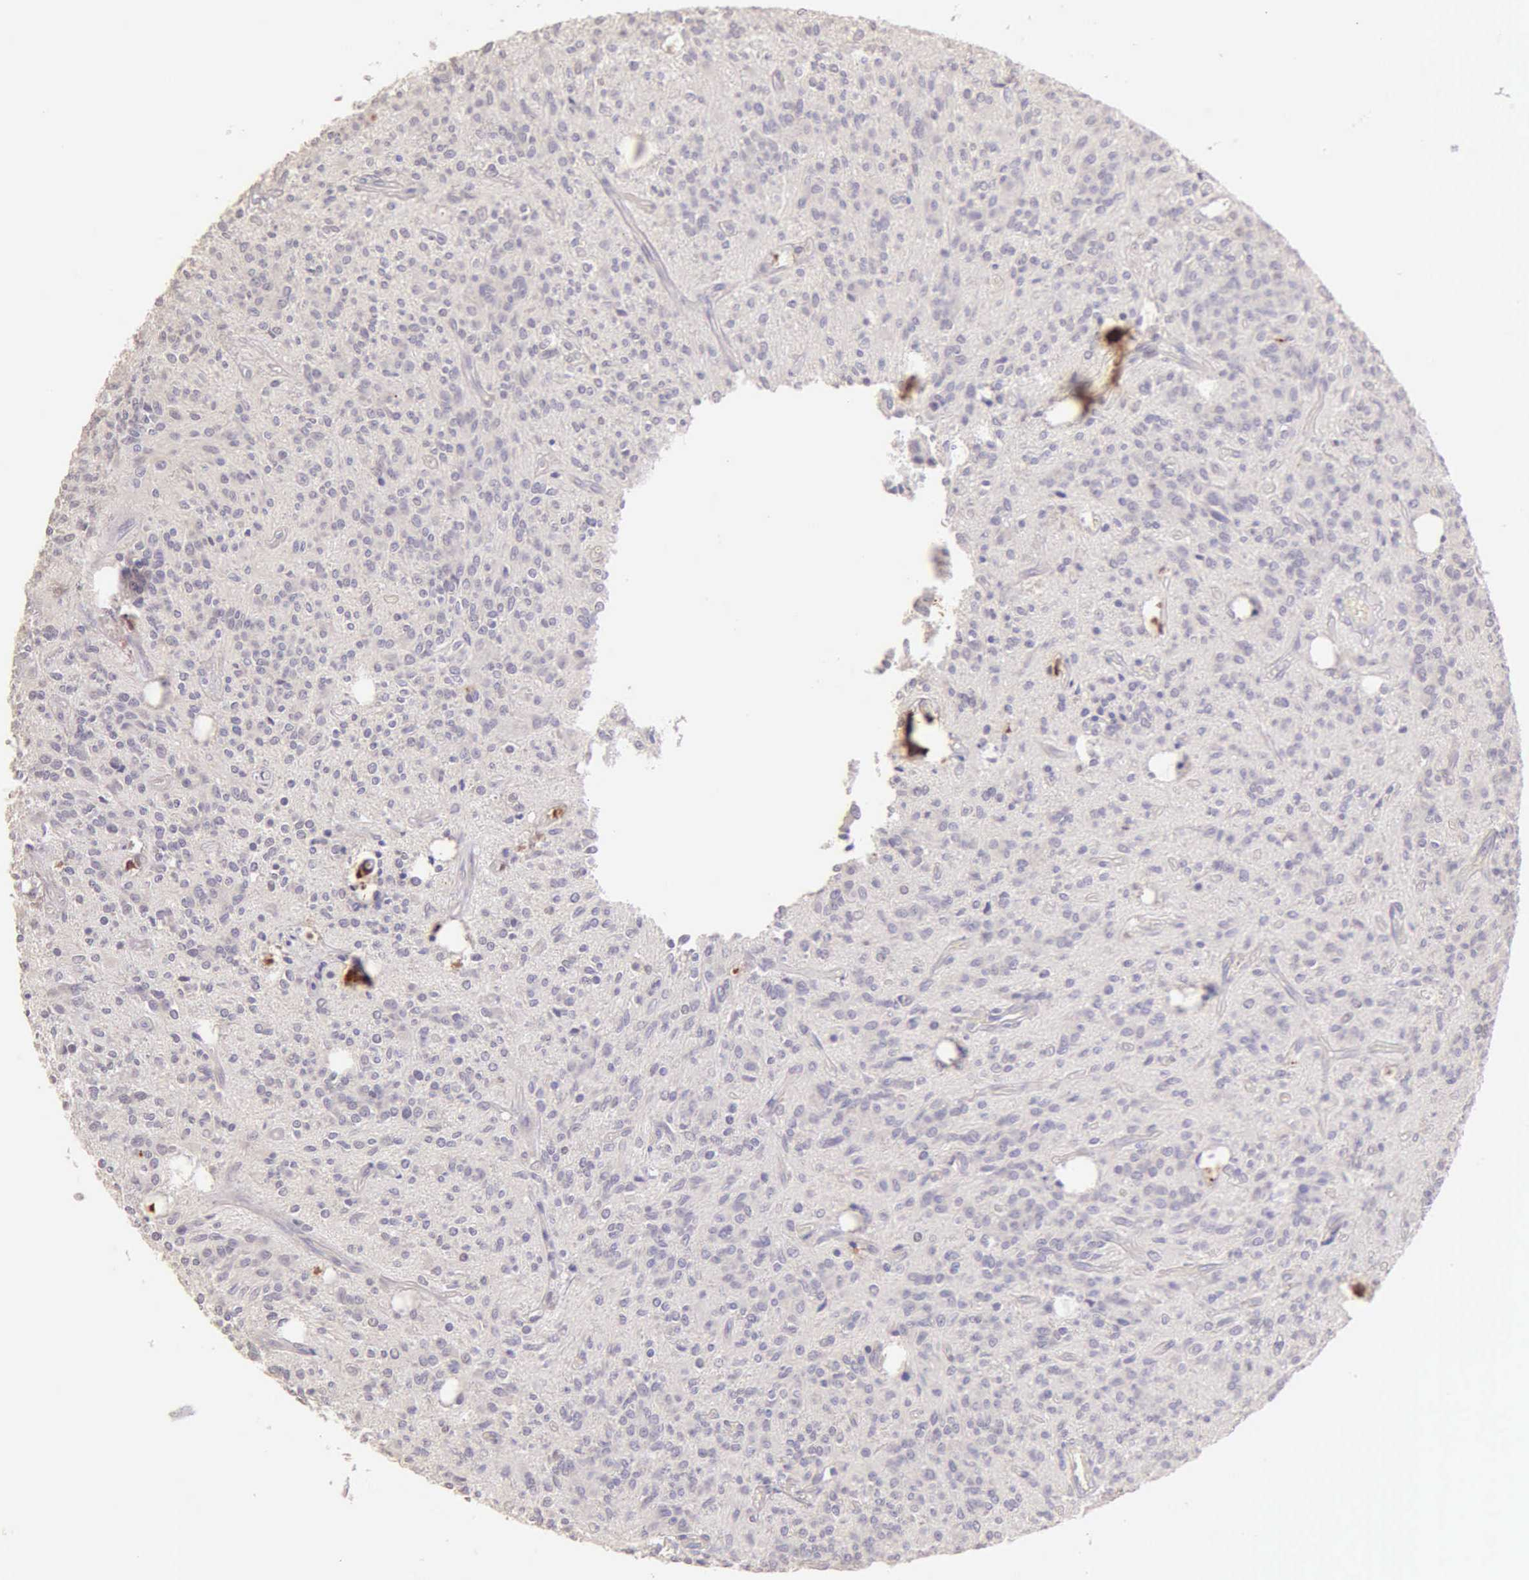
{"staining": {"intensity": "negative", "quantity": "none", "location": "none"}, "tissue": "glioma", "cell_type": "Tumor cells", "image_type": "cancer", "snomed": [{"axis": "morphology", "description": "Glioma, malignant, Low grade"}, {"axis": "topography", "description": "Brain"}], "caption": "DAB (3,3'-diaminobenzidine) immunohistochemical staining of glioma exhibits no significant expression in tumor cells.", "gene": "ESR1", "patient": {"sex": "female", "age": 15}}